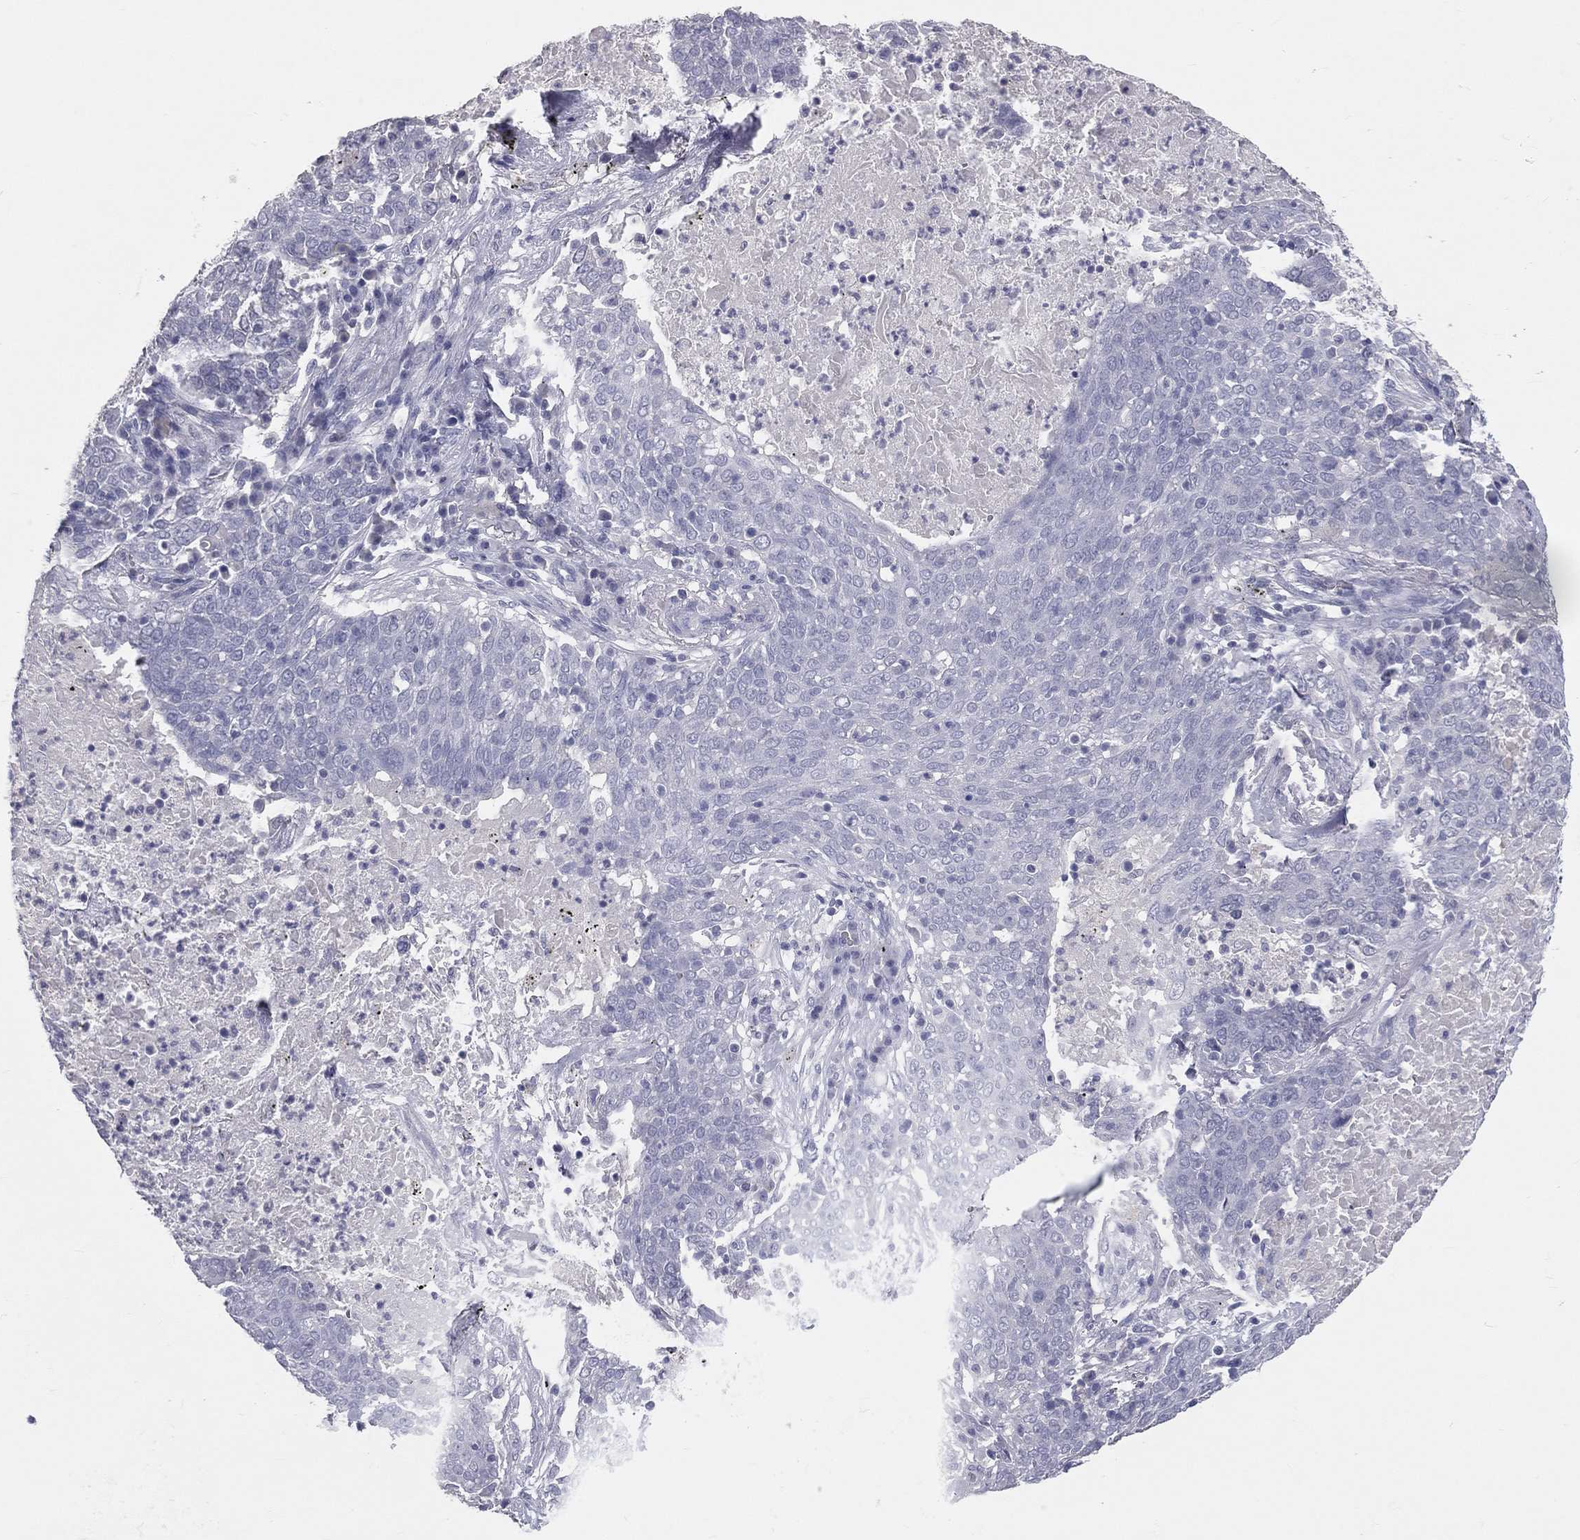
{"staining": {"intensity": "negative", "quantity": "none", "location": "none"}, "tissue": "lung cancer", "cell_type": "Tumor cells", "image_type": "cancer", "snomed": [{"axis": "morphology", "description": "Squamous cell carcinoma, NOS"}, {"axis": "topography", "description": "Lung"}], "caption": "Immunohistochemical staining of human lung squamous cell carcinoma displays no significant staining in tumor cells. The staining was performed using DAB to visualize the protein expression in brown, while the nuclei were stained in blue with hematoxylin (Magnification: 20x).", "gene": "TFPI2", "patient": {"sex": "male", "age": 82}}